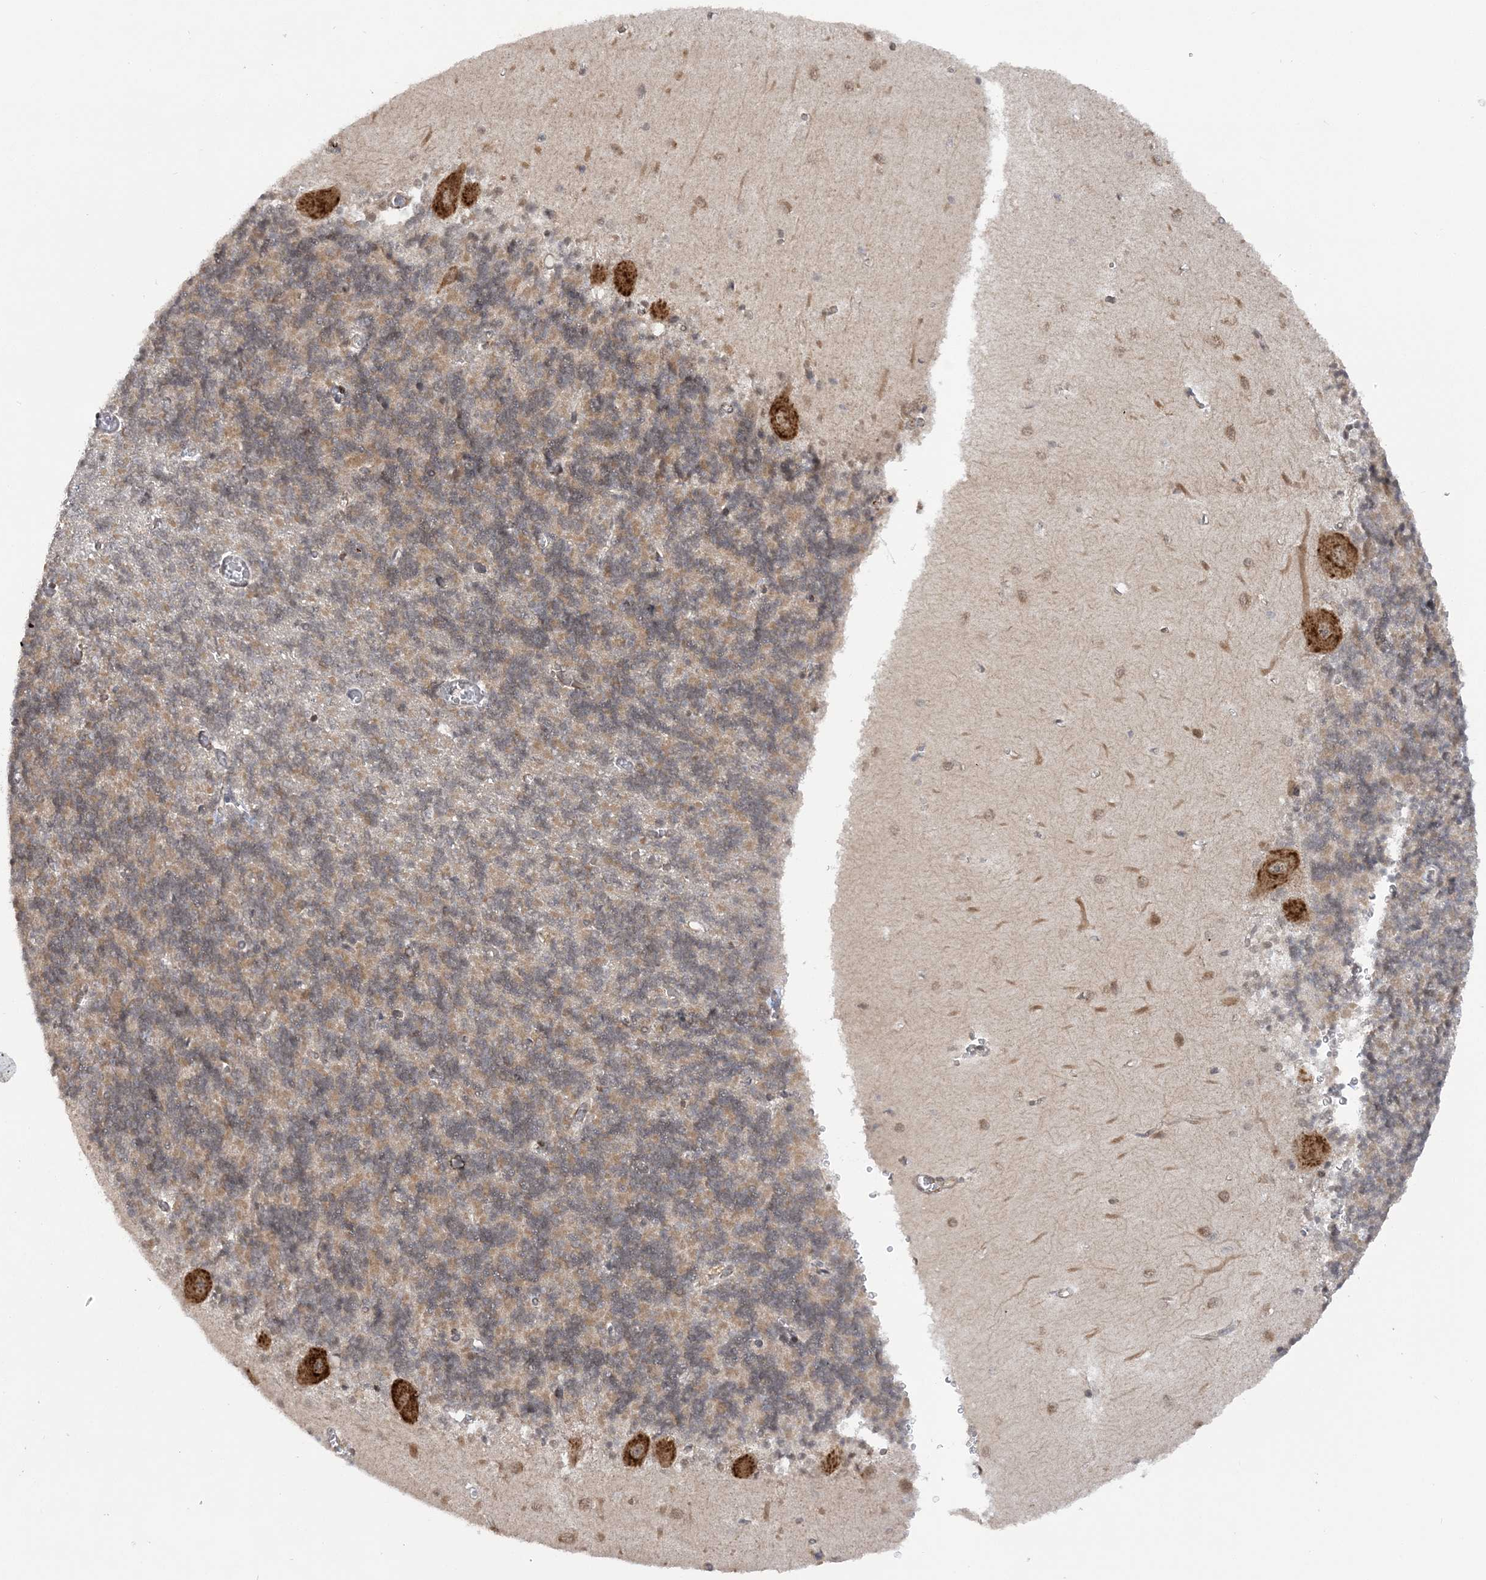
{"staining": {"intensity": "moderate", "quantity": ">75%", "location": "cytoplasmic/membranous"}, "tissue": "cerebellum", "cell_type": "Cells in granular layer", "image_type": "normal", "snomed": [{"axis": "morphology", "description": "Normal tissue, NOS"}, {"axis": "topography", "description": "Cerebellum"}], "caption": "Cerebellum stained with immunohistochemistry (IHC) exhibits moderate cytoplasmic/membranous positivity in about >75% of cells in granular layer. Nuclei are stained in blue.", "gene": "MRPL47", "patient": {"sex": "male", "age": 37}}